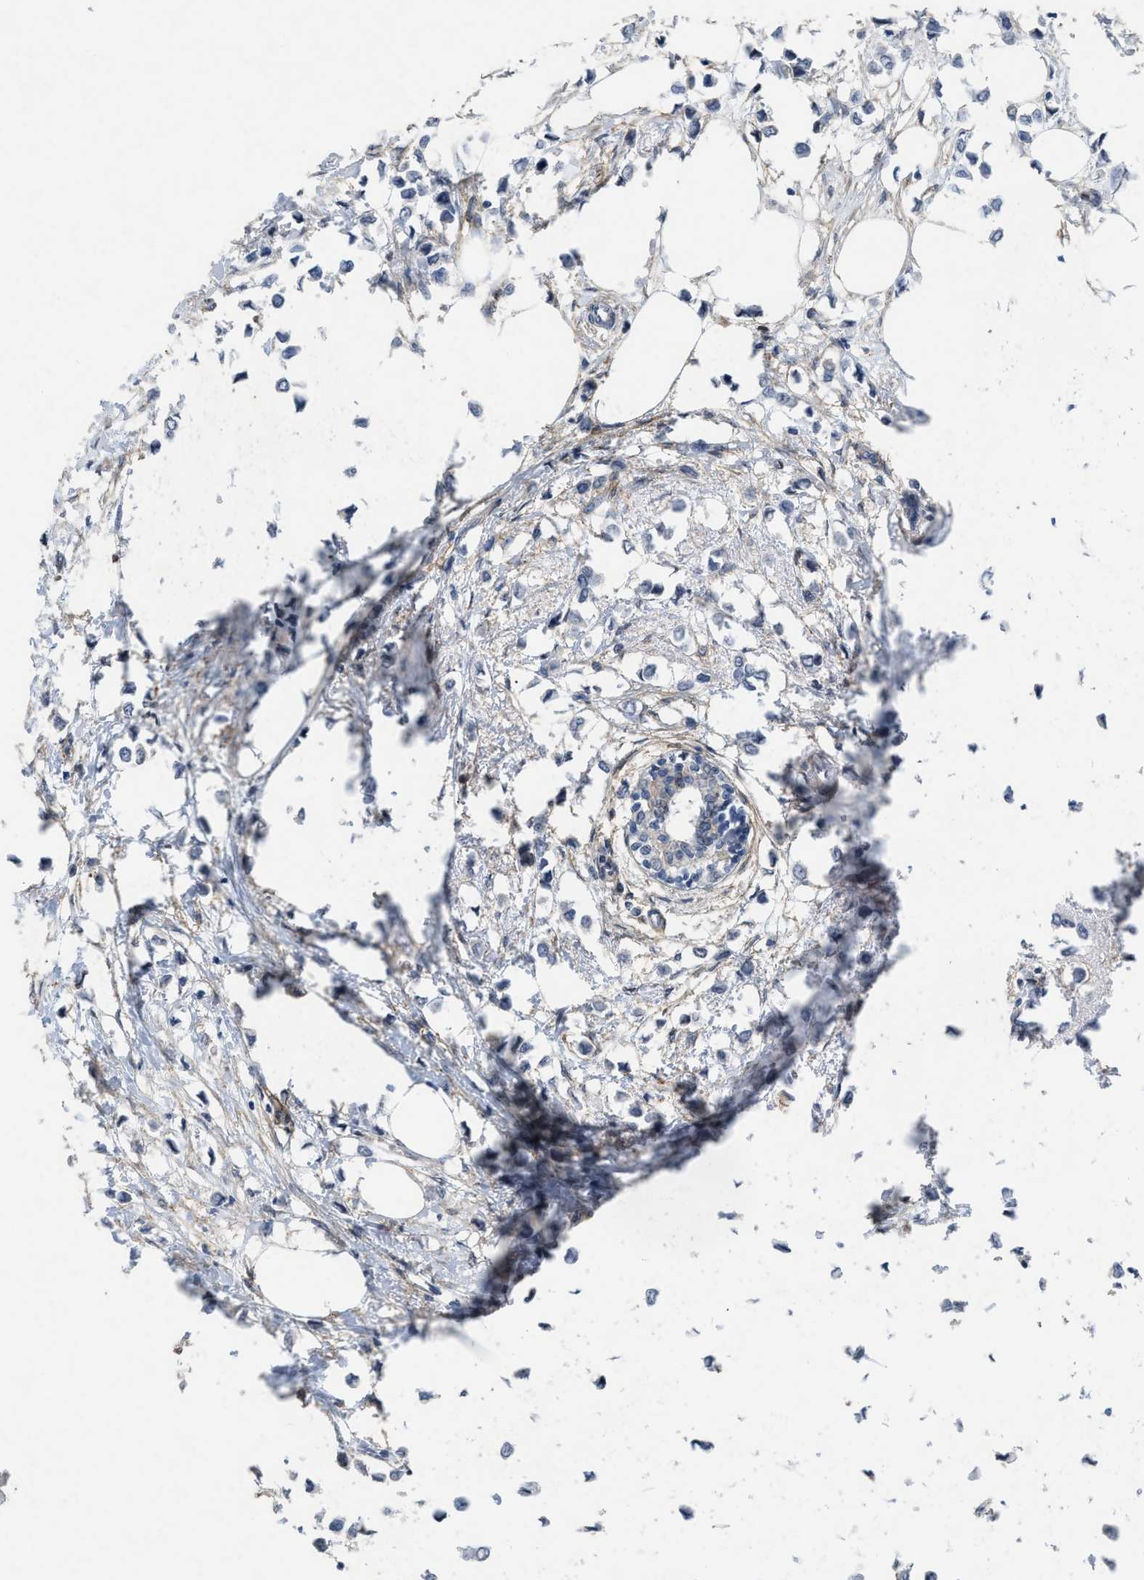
{"staining": {"intensity": "negative", "quantity": "none", "location": "none"}, "tissue": "breast cancer", "cell_type": "Tumor cells", "image_type": "cancer", "snomed": [{"axis": "morphology", "description": "Lobular carcinoma"}, {"axis": "topography", "description": "Breast"}], "caption": "Immunohistochemical staining of human breast lobular carcinoma exhibits no significant staining in tumor cells.", "gene": "PDGFRA", "patient": {"sex": "female", "age": 51}}